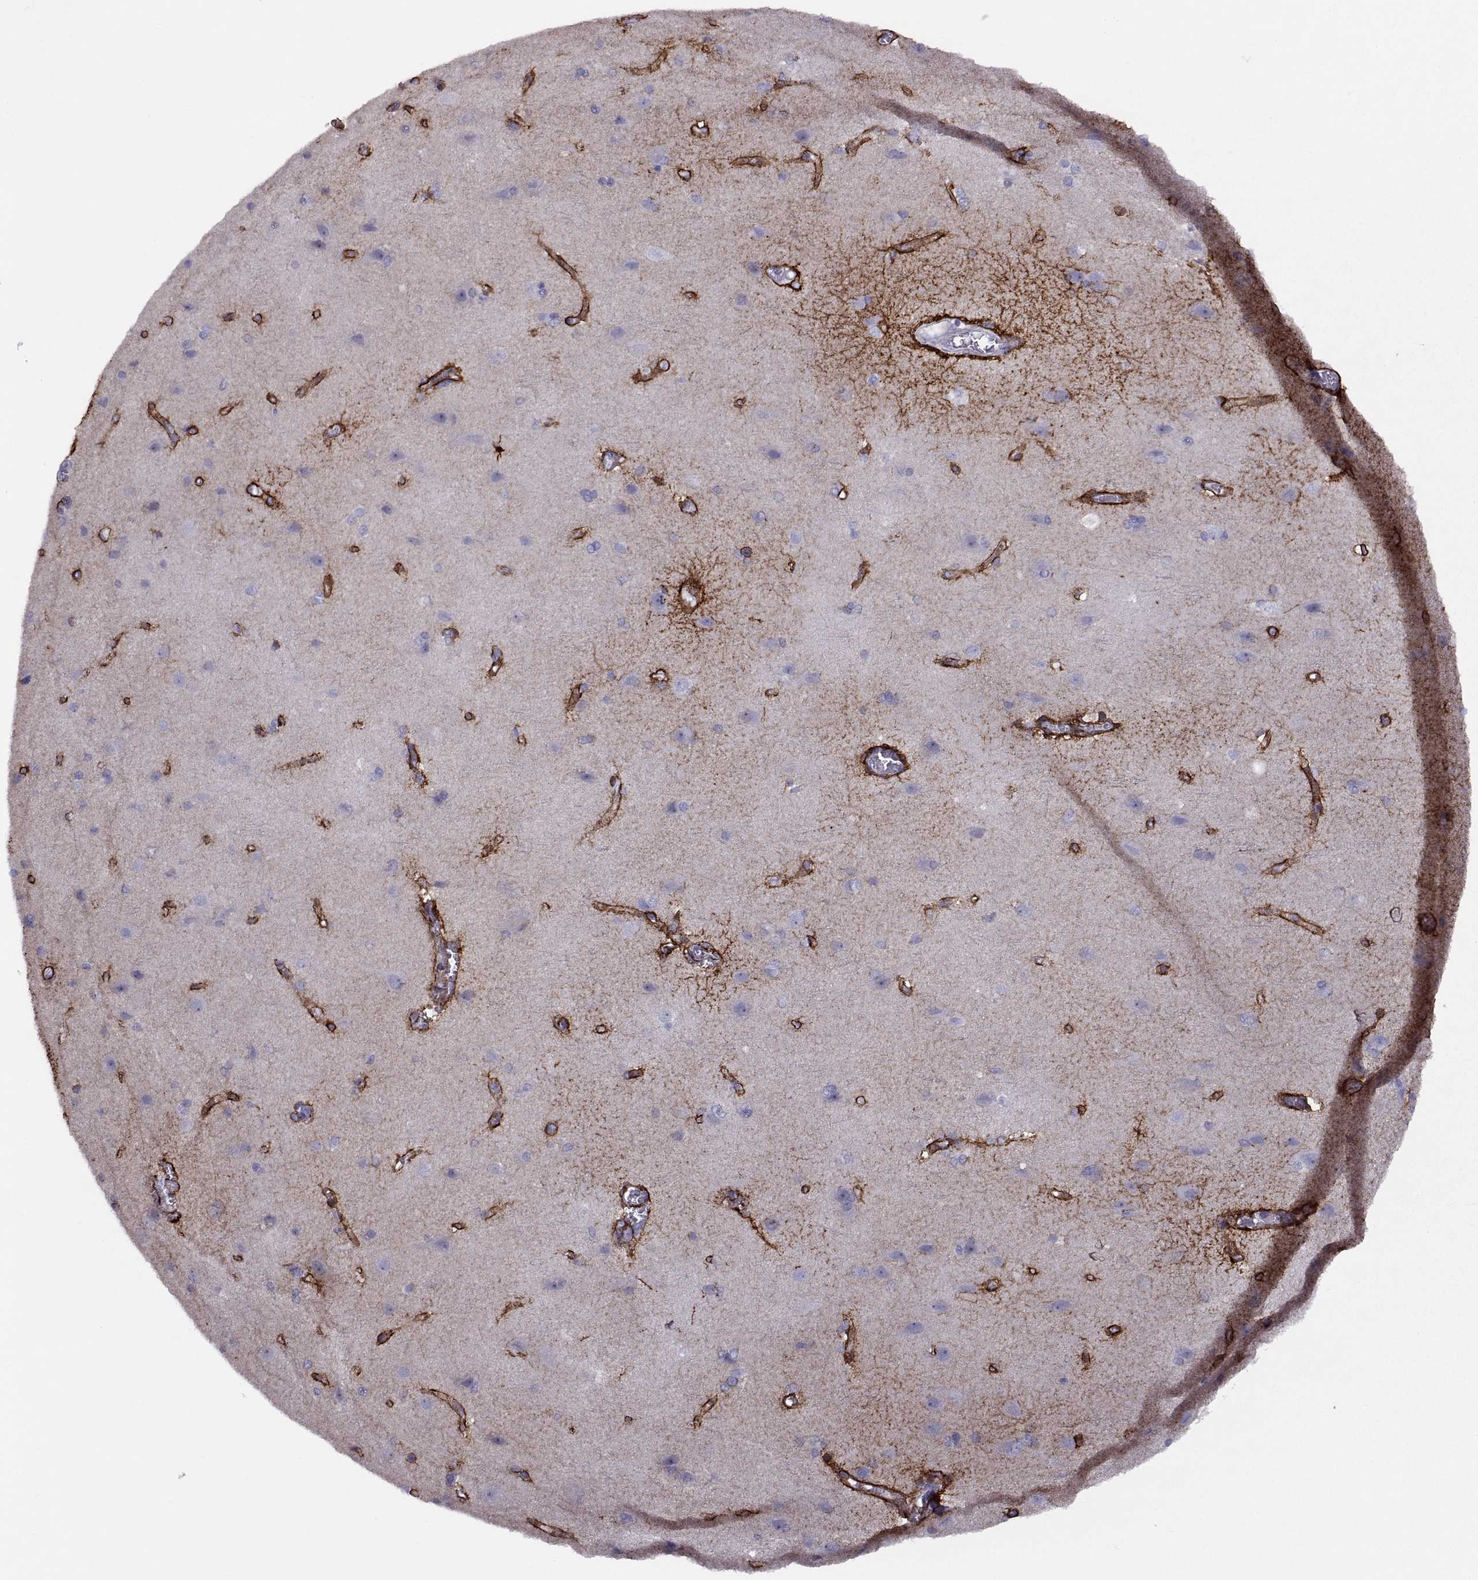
{"staining": {"intensity": "strong", "quantity": "25%-75%", "location": "cytoplasmic/membranous"}, "tissue": "cerebral cortex", "cell_type": "Endothelial cells", "image_type": "normal", "snomed": [{"axis": "morphology", "description": "Normal tissue, NOS"}, {"axis": "topography", "description": "Cerebral cortex"}], "caption": "A histopathology image of cerebral cortex stained for a protein exhibits strong cytoplasmic/membranous brown staining in endothelial cells. The protein of interest is shown in brown color, while the nuclei are stained blue.", "gene": "TMEM158", "patient": {"sex": "male", "age": 37}}